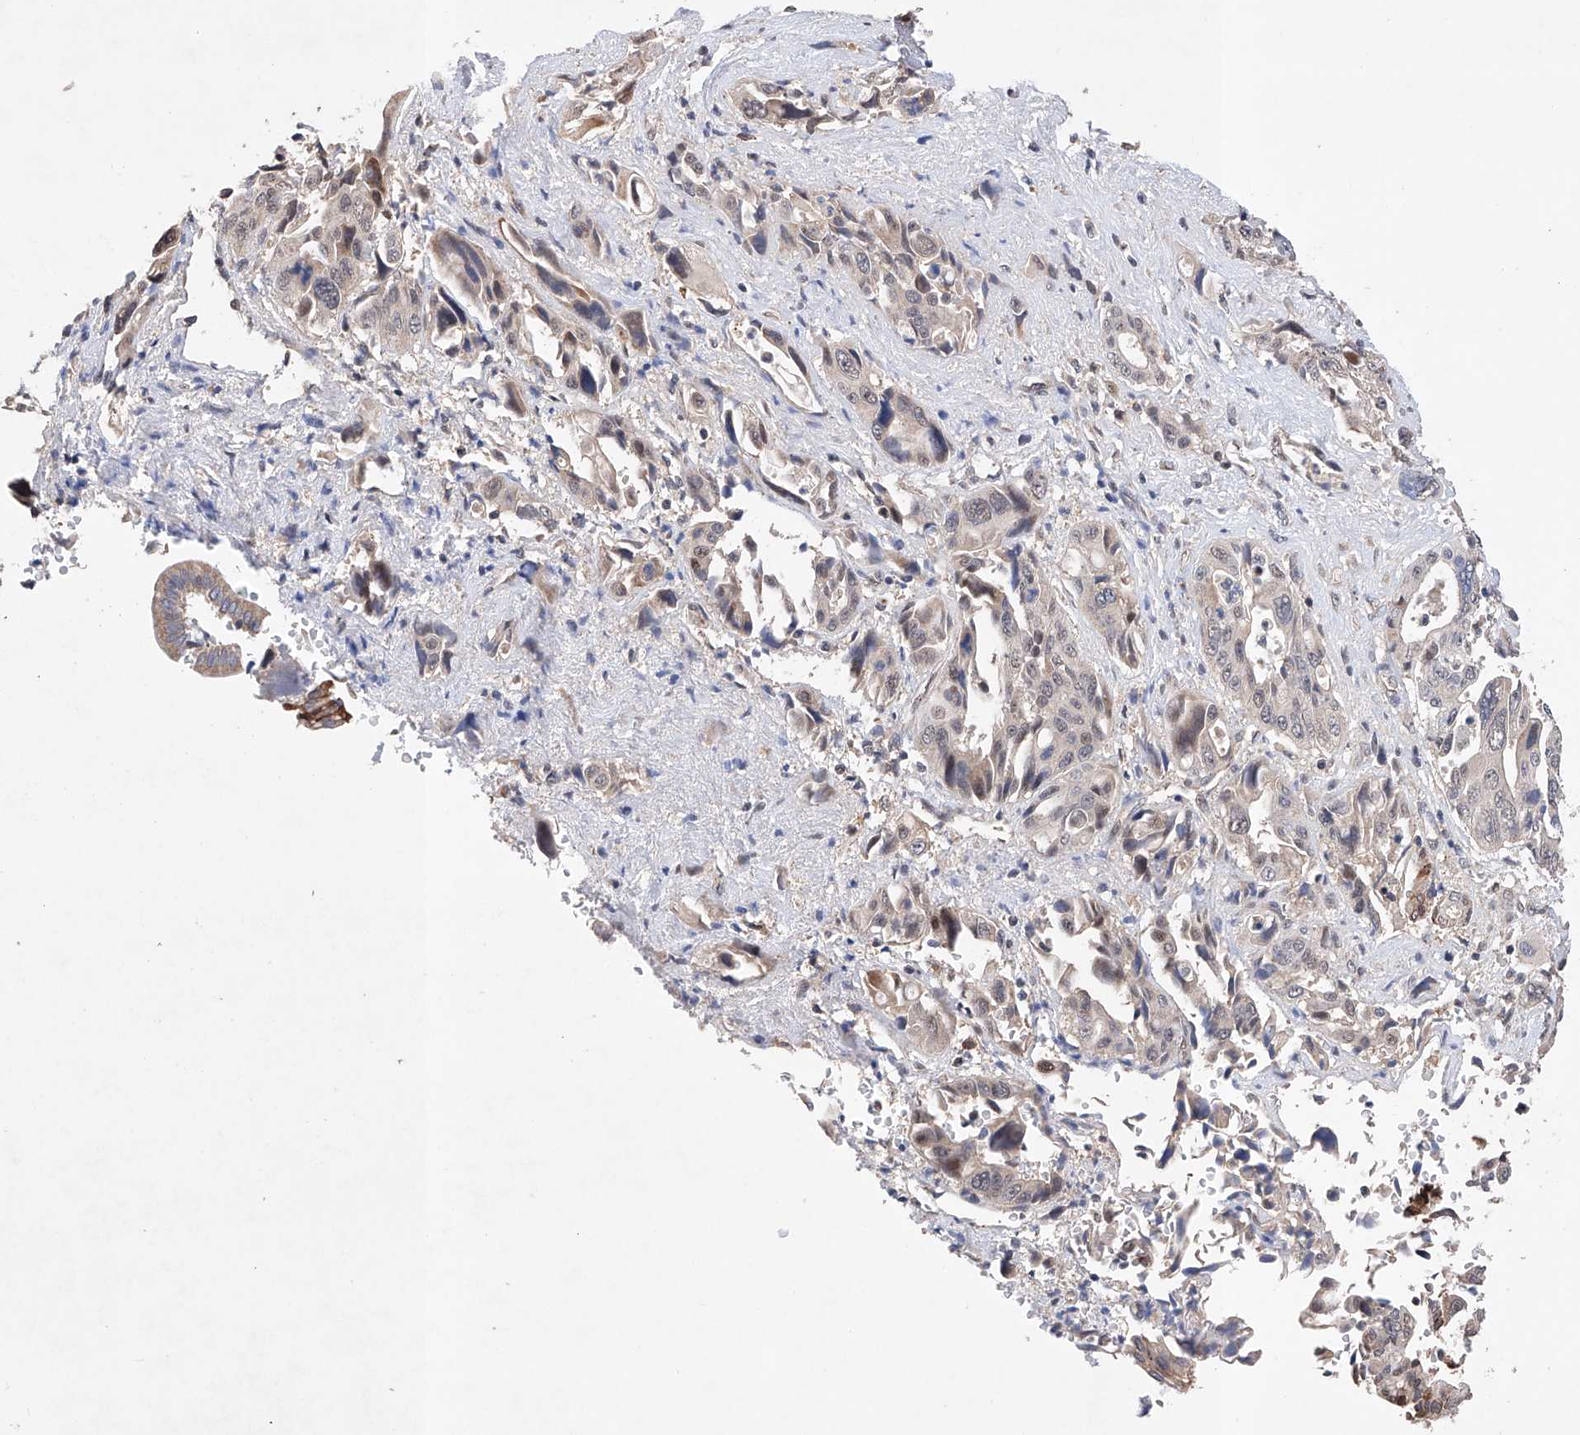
{"staining": {"intensity": "weak", "quantity": "25%-75%", "location": "nuclear"}, "tissue": "pancreatic cancer", "cell_type": "Tumor cells", "image_type": "cancer", "snomed": [{"axis": "morphology", "description": "Adenocarcinoma, NOS"}, {"axis": "topography", "description": "Pancreas"}], "caption": "Immunohistochemistry (IHC) of human pancreatic cancer exhibits low levels of weak nuclear positivity in approximately 25%-75% of tumor cells.", "gene": "AFG1L", "patient": {"sex": "male", "age": 46}}